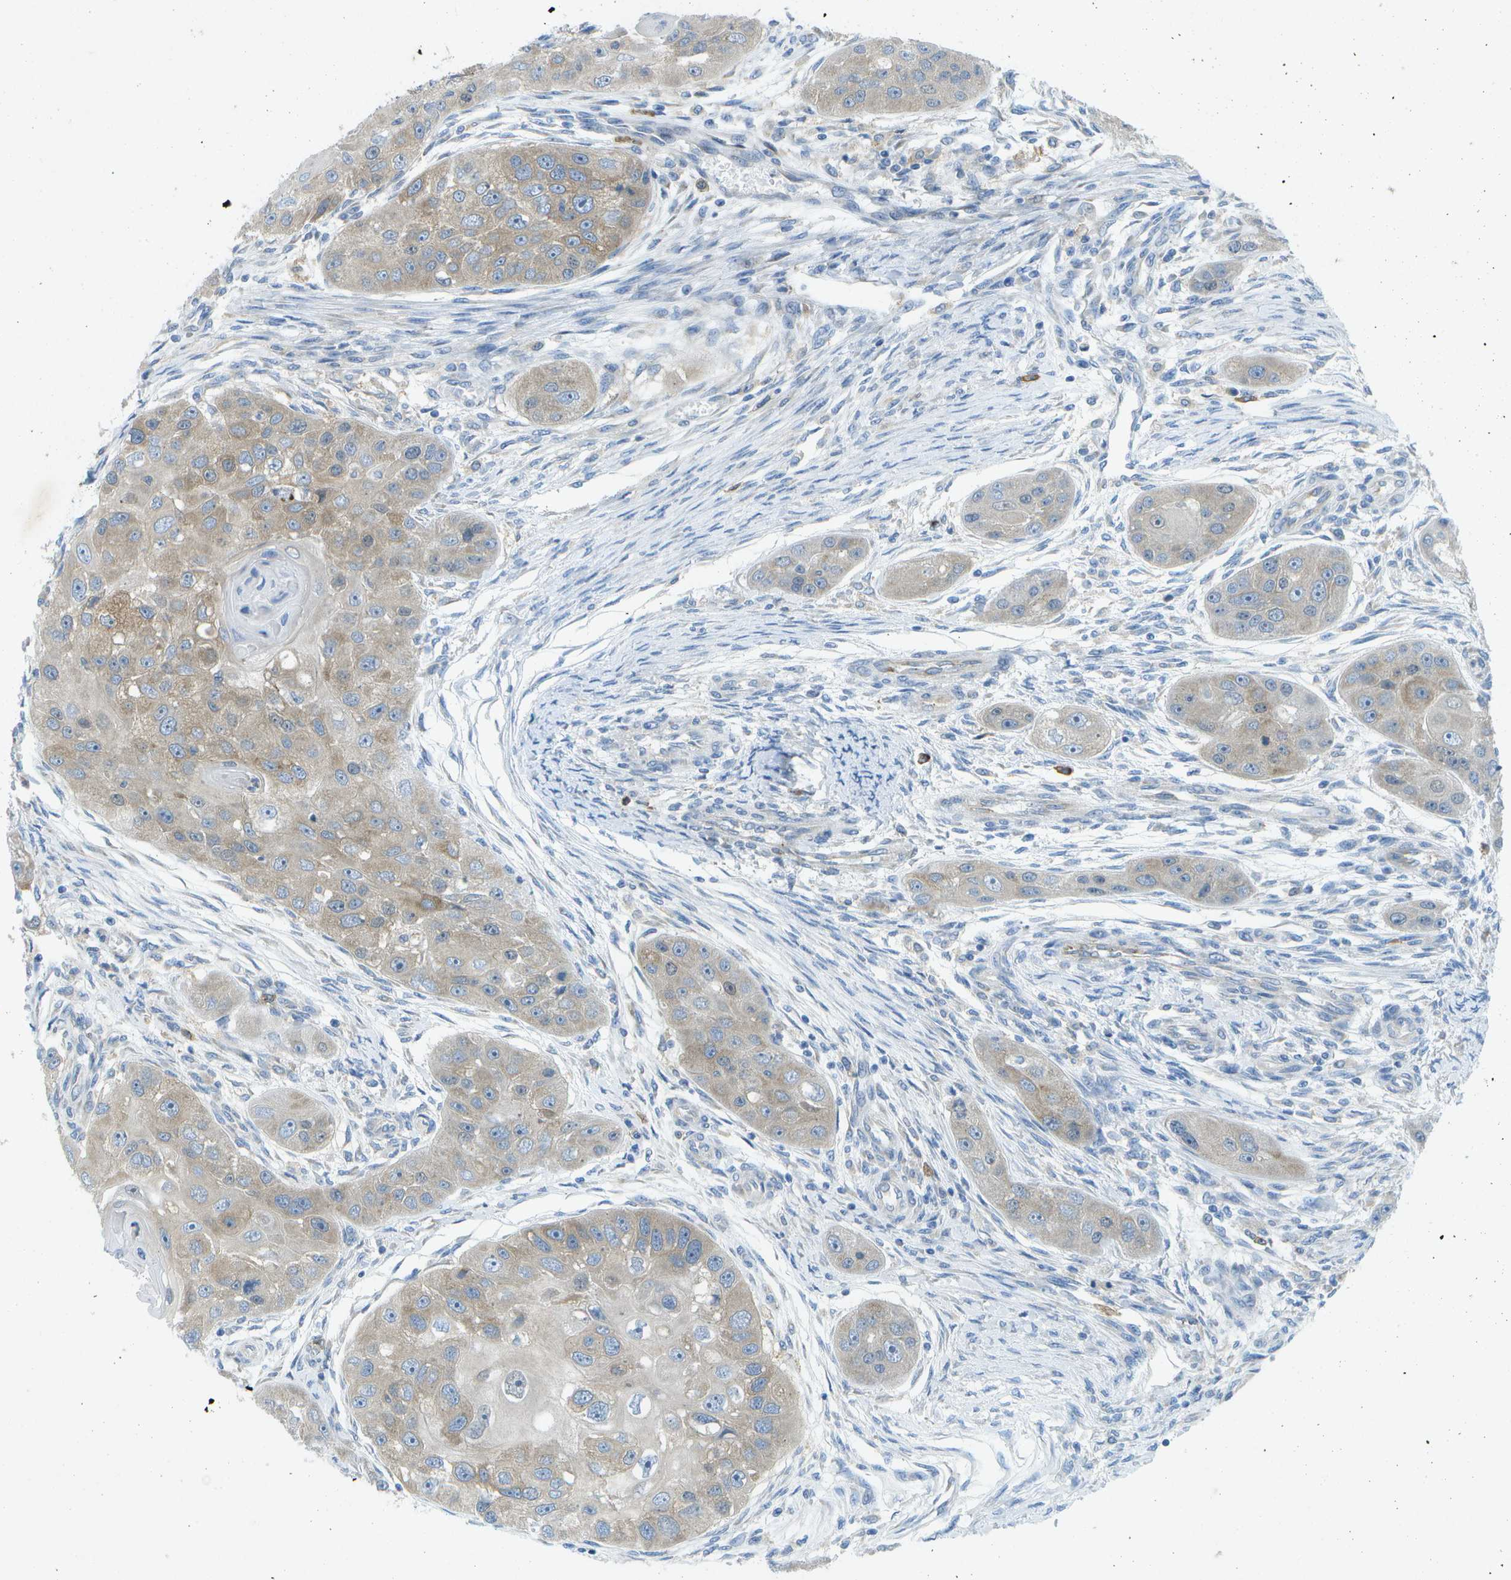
{"staining": {"intensity": "weak", "quantity": "<25%", "location": "cytoplasmic/membranous"}, "tissue": "head and neck cancer", "cell_type": "Tumor cells", "image_type": "cancer", "snomed": [{"axis": "morphology", "description": "Normal tissue, NOS"}, {"axis": "morphology", "description": "Squamous cell carcinoma, NOS"}, {"axis": "topography", "description": "Skeletal muscle"}, {"axis": "topography", "description": "Head-Neck"}], "caption": "An immunohistochemistry (IHC) photomicrograph of squamous cell carcinoma (head and neck) is shown. There is no staining in tumor cells of squamous cell carcinoma (head and neck). (DAB (3,3'-diaminobenzidine) immunohistochemistry (IHC) visualized using brightfield microscopy, high magnification).", "gene": "WNK2", "patient": {"sex": "male", "age": 51}}